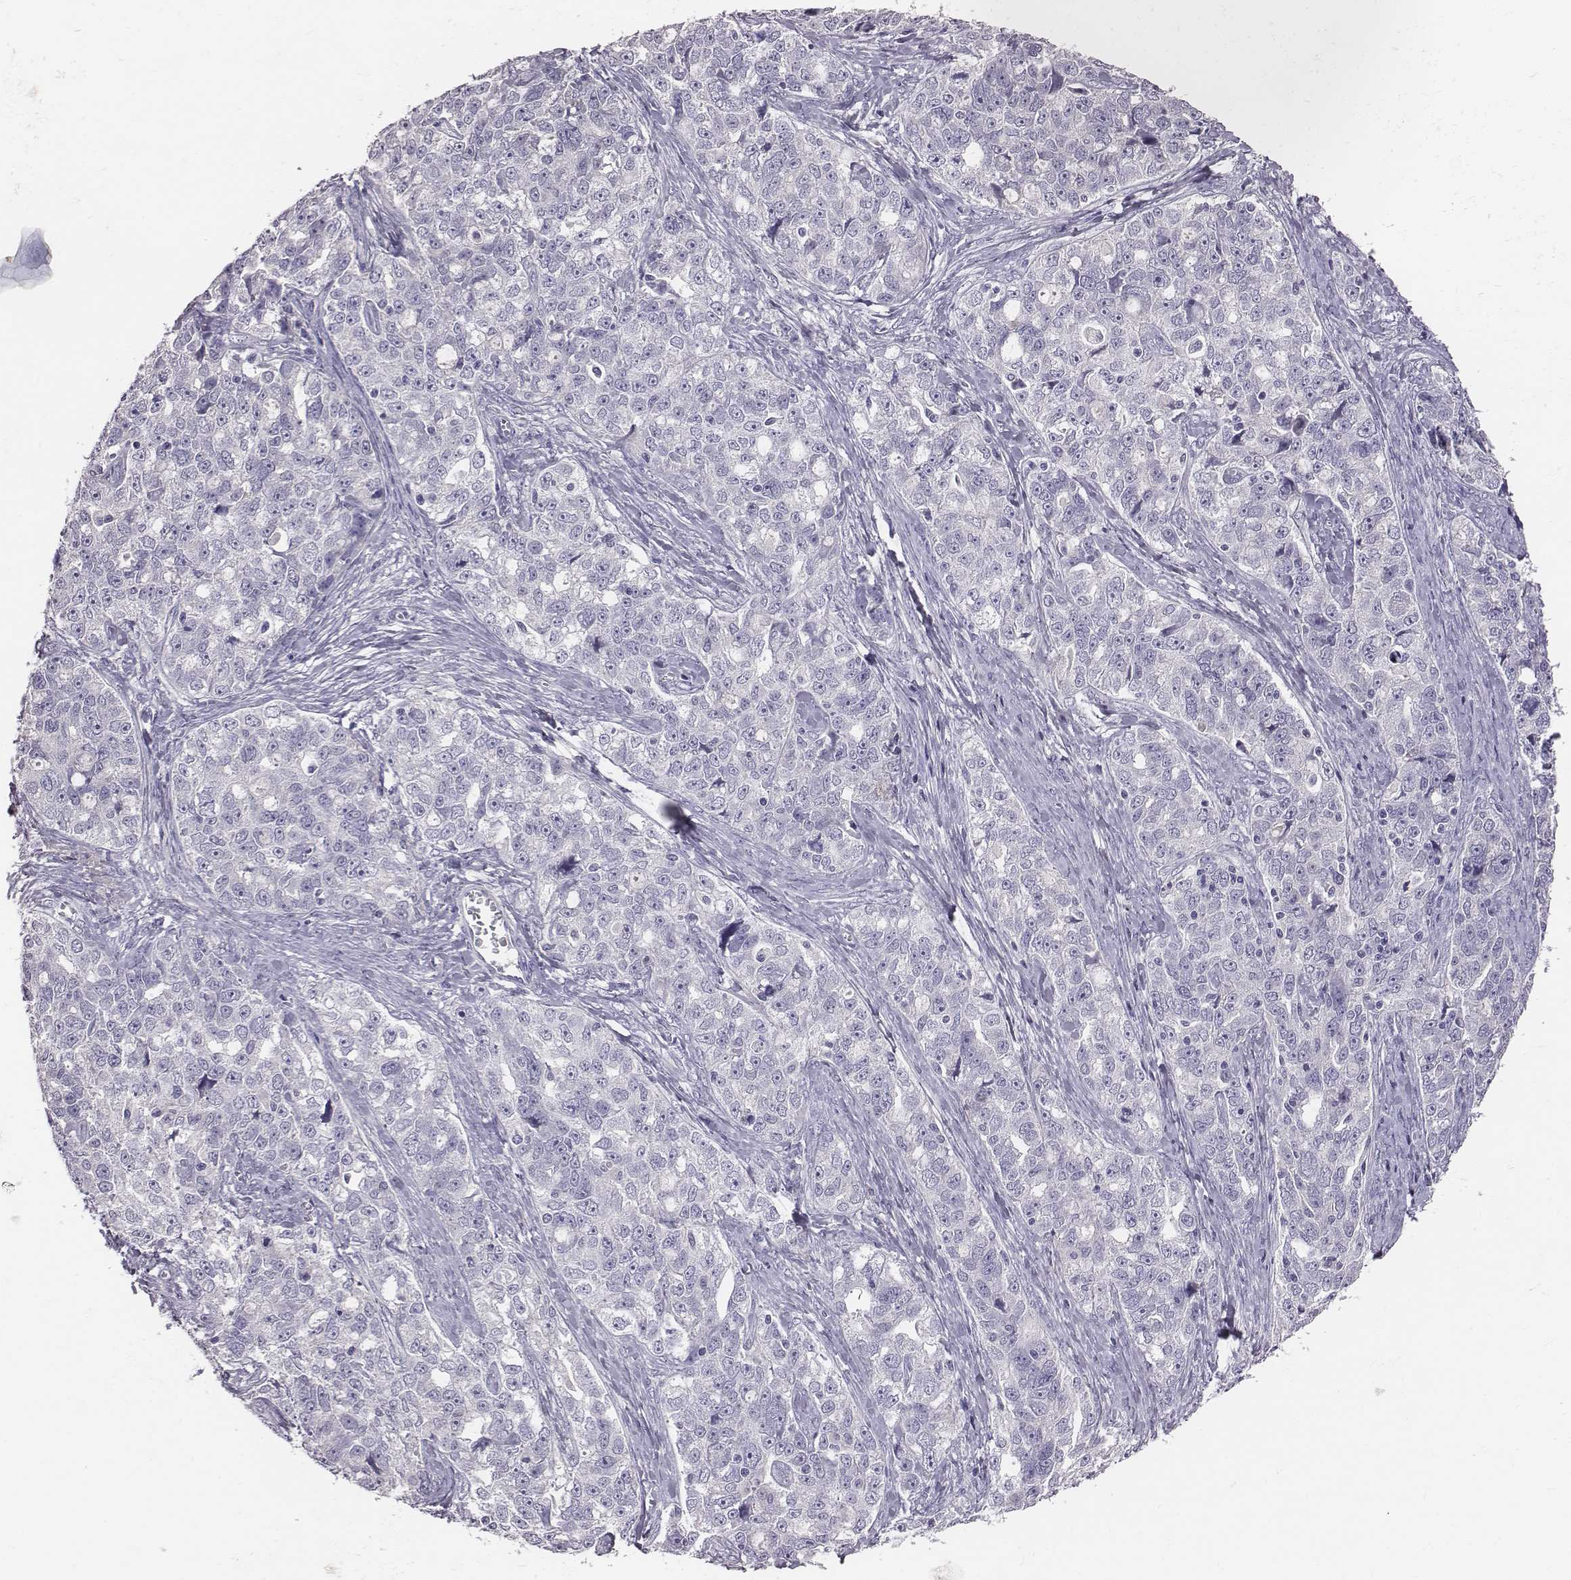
{"staining": {"intensity": "negative", "quantity": "none", "location": "none"}, "tissue": "ovarian cancer", "cell_type": "Tumor cells", "image_type": "cancer", "snomed": [{"axis": "morphology", "description": "Cystadenocarcinoma, serous, NOS"}, {"axis": "topography", "description": "Ovary"}], "caption": "Tumor cells are negative for brown protein staining in ovarian cancer (serous cystadenocarcinoma).", "gene": "EN1", "patient": {"sex": "female", "age": 51}}